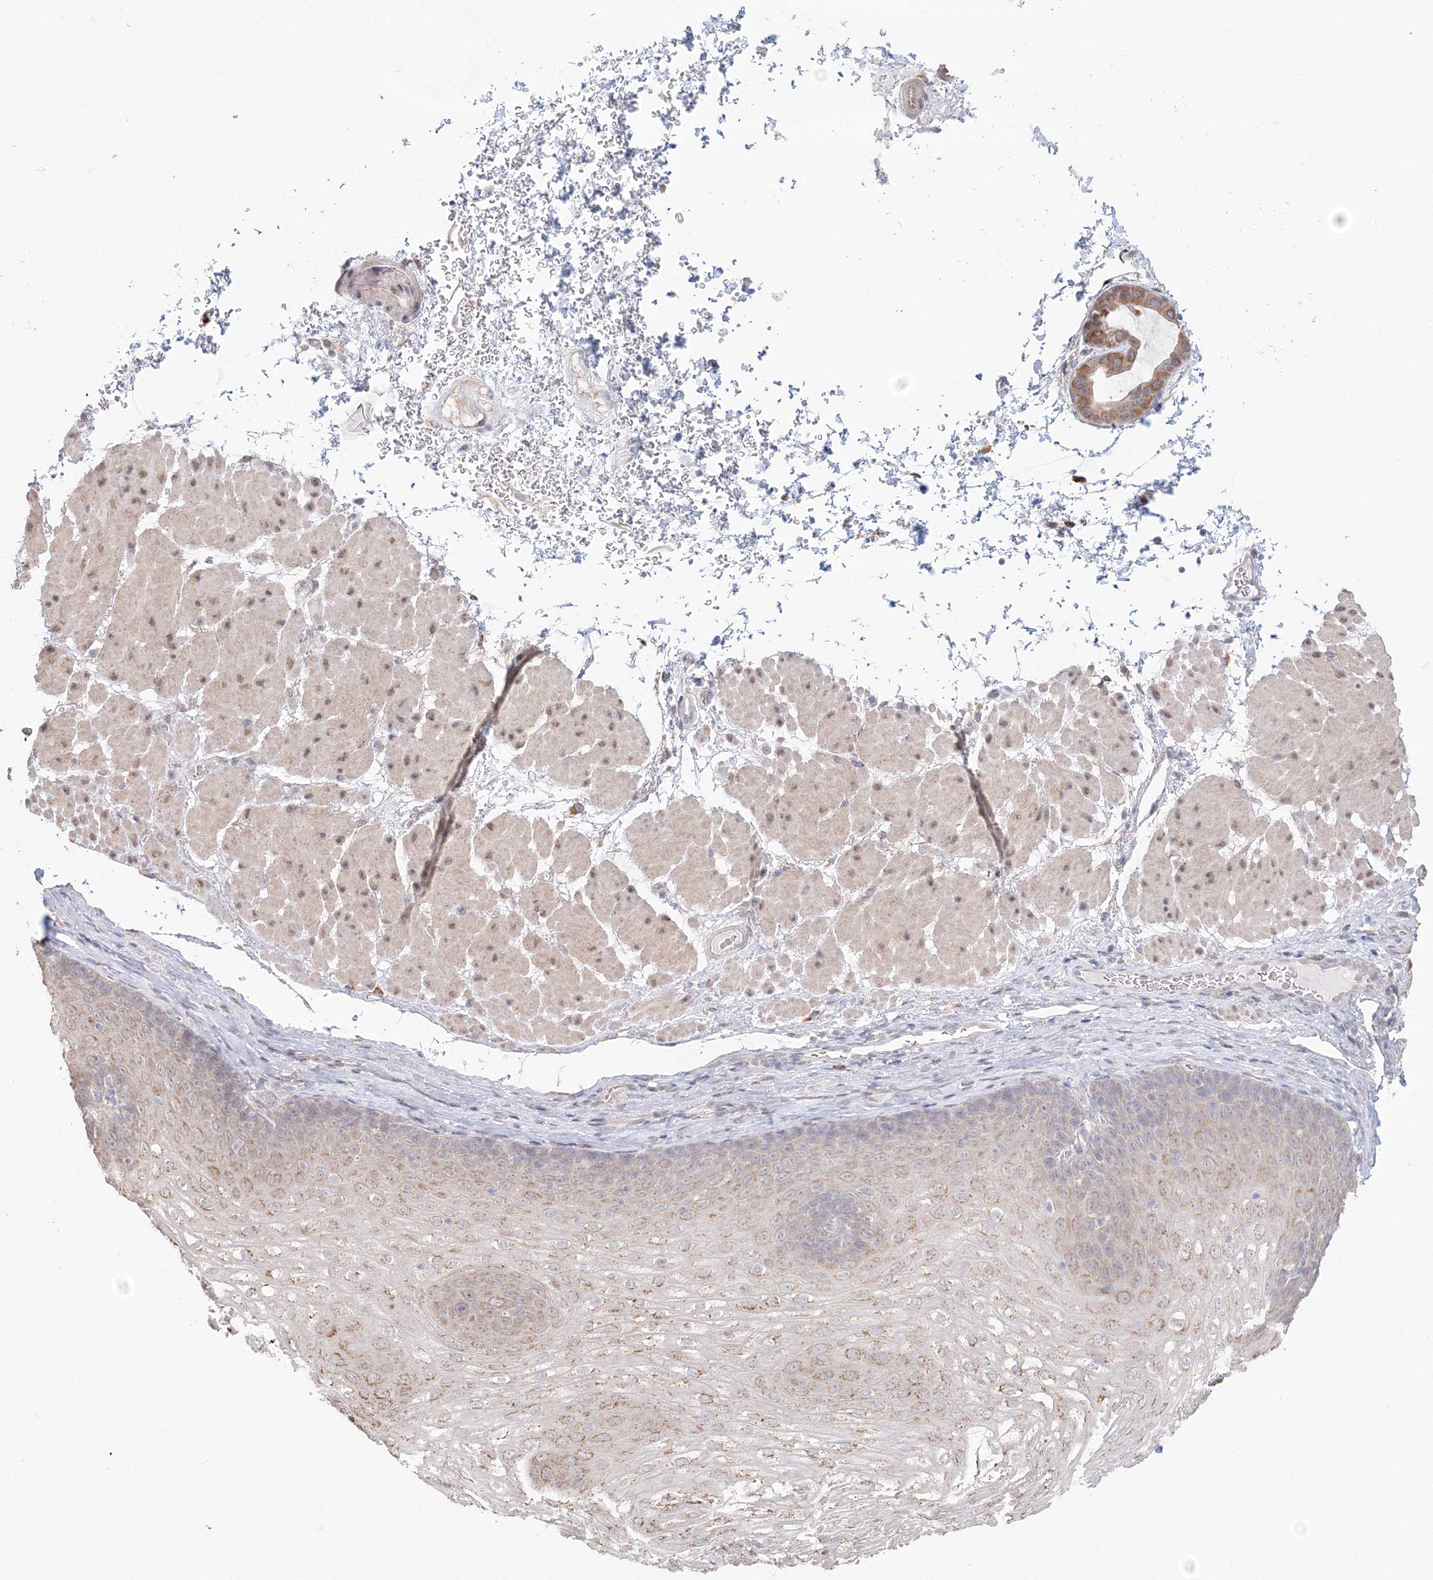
{"staining": {"intensity": "moderate", "quantity": "<25%", "location": "cytoplasmic/membranous"}, "tissue": "esophagus", "cell_type": "Squamous epithelial cells", "image_type": "normal", "snomed": [{"axis": "morphology", "description": "Normal tissue, NOS"}, {"axis": "topography", "description": "Esophagus"}], "caption": "Squamous epithelial cells display low levels of moderate cytoplasmic/membranous positivity in approximately <25% of cells in benign human esophagus.", "gene": "DHRS12", "patient": {"sex": "female", "age": 66}}